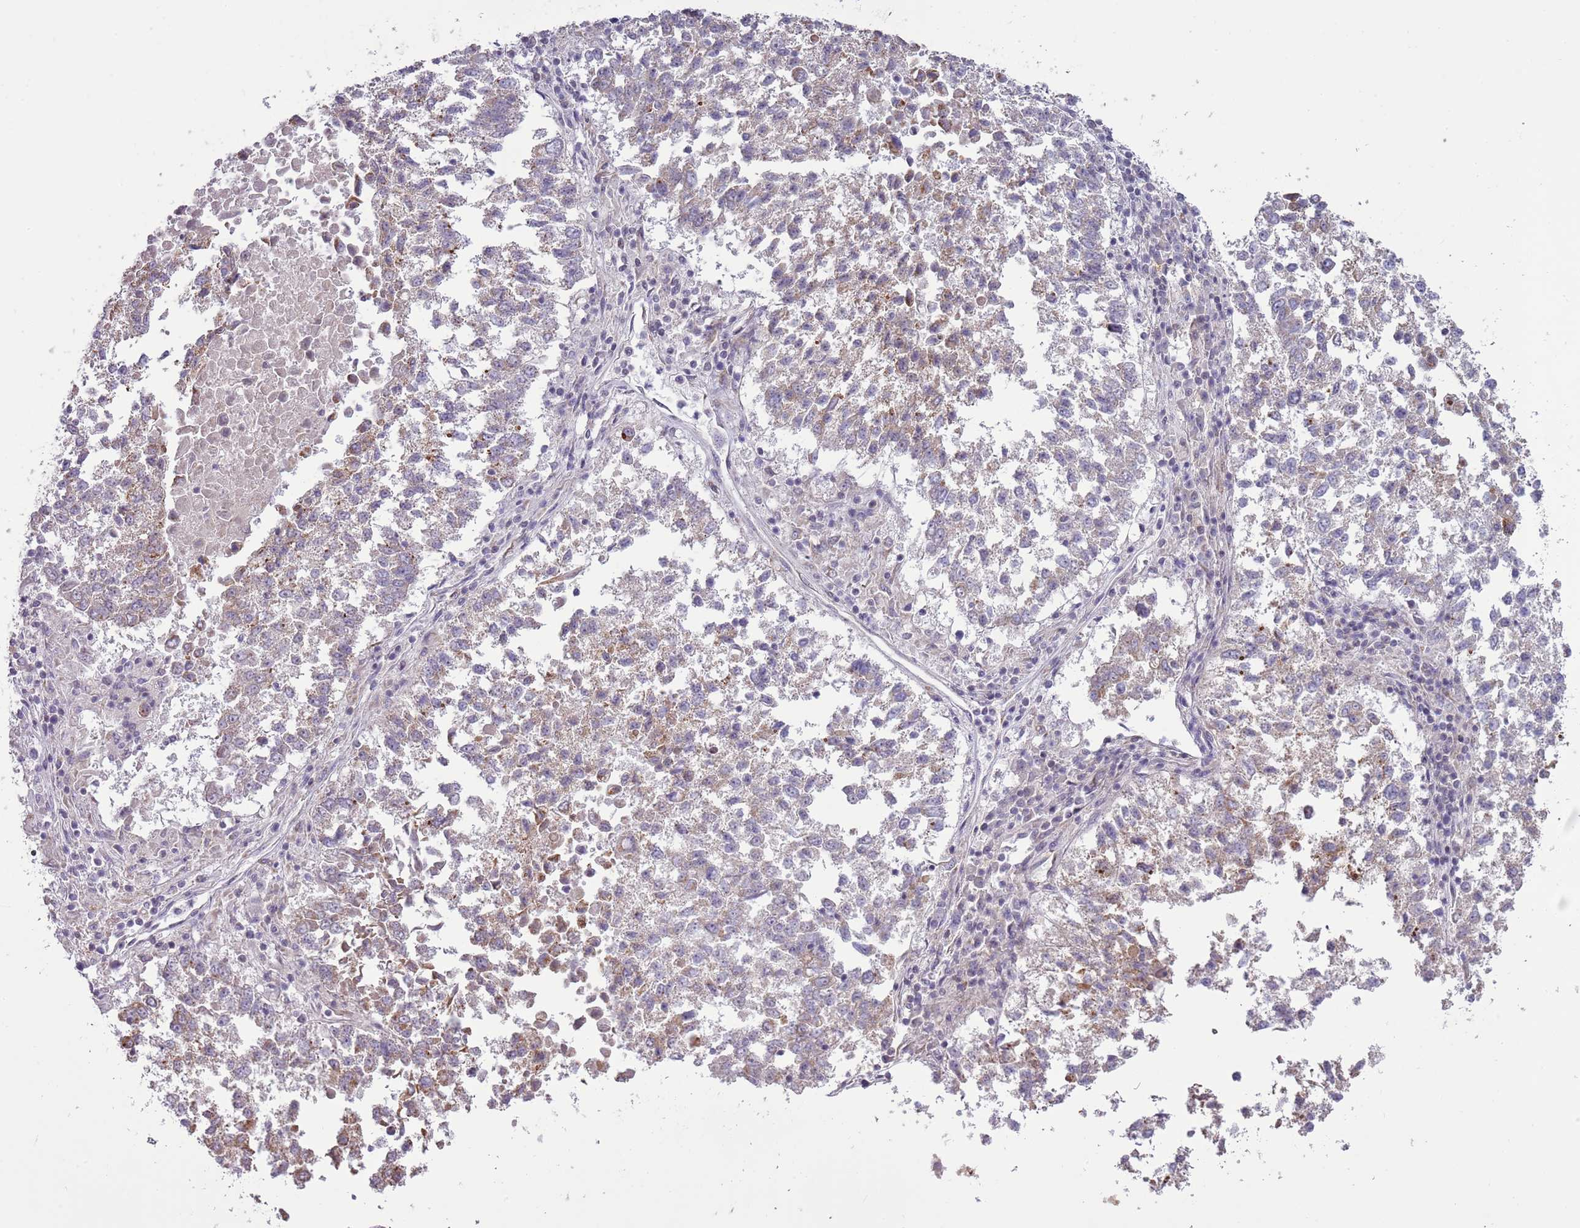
{"staining": {"intensity": "moderate", "quantity": "<25%", "location": "cytoplasmic/membranous"}, "tissue": "lung cancer", "cell_type": "Tumor cells", "image_type": "cancer", "snomed": [{"axis": "morphology", "description": "Squamous cell carcinoma, NOS"}, {"axis": "topography", "description": "Lung"}], "caption": "This photomicrograph displays immunohistochemistry (IHC) staining of human lung cancer, with low moderate cytoplasmic/membranous positivity in approximately <25% of tumor cells.", "gene": "MLLT11", "patient": {"sex": "male", "age": 73}}